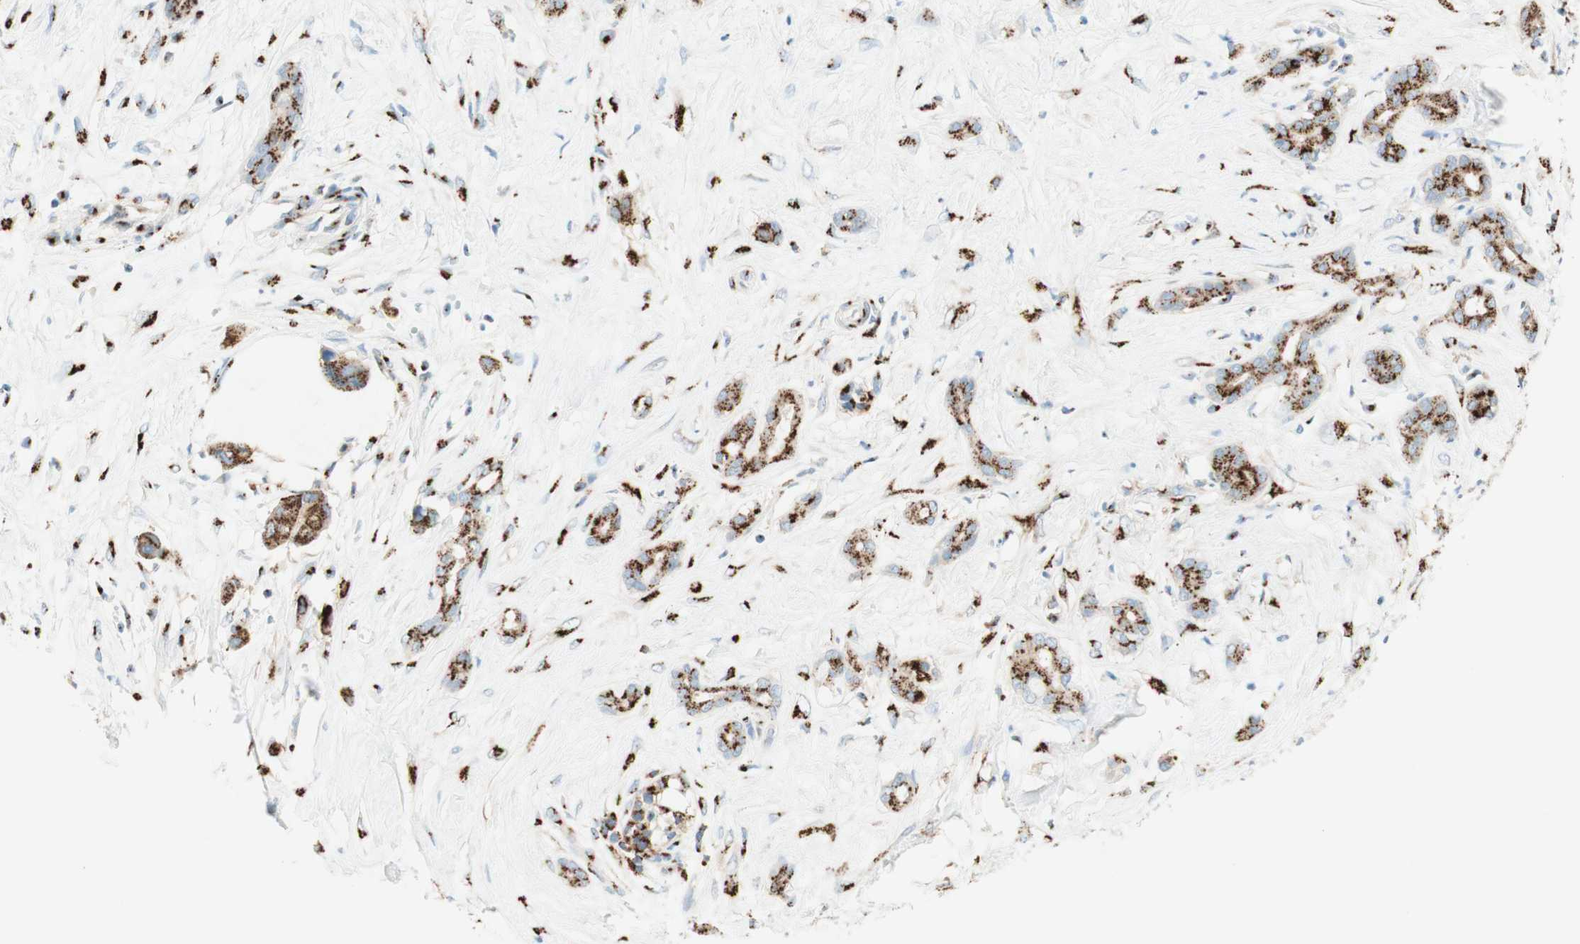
{"staining": {"intensity": "strong", "quantity": ">75%", "location": "cytoplasmic/membranous"}, "tissue": "pancreatic cancer", "cell_type": "Tumor cells", "image_type": "cancer", "snomed": [{"axis": "morphology", "description": "Adenocarcinoma, NOS"}, {"axis": "topography", "description": "Pancreas"}], "caption": "A brown stain highlights strong cytoplasmic/membranous expression of a protein in human pancreatic cancer tumor cells.", "gene": "GOLGB1", "patient": {"sex": "male", "age": 41}}